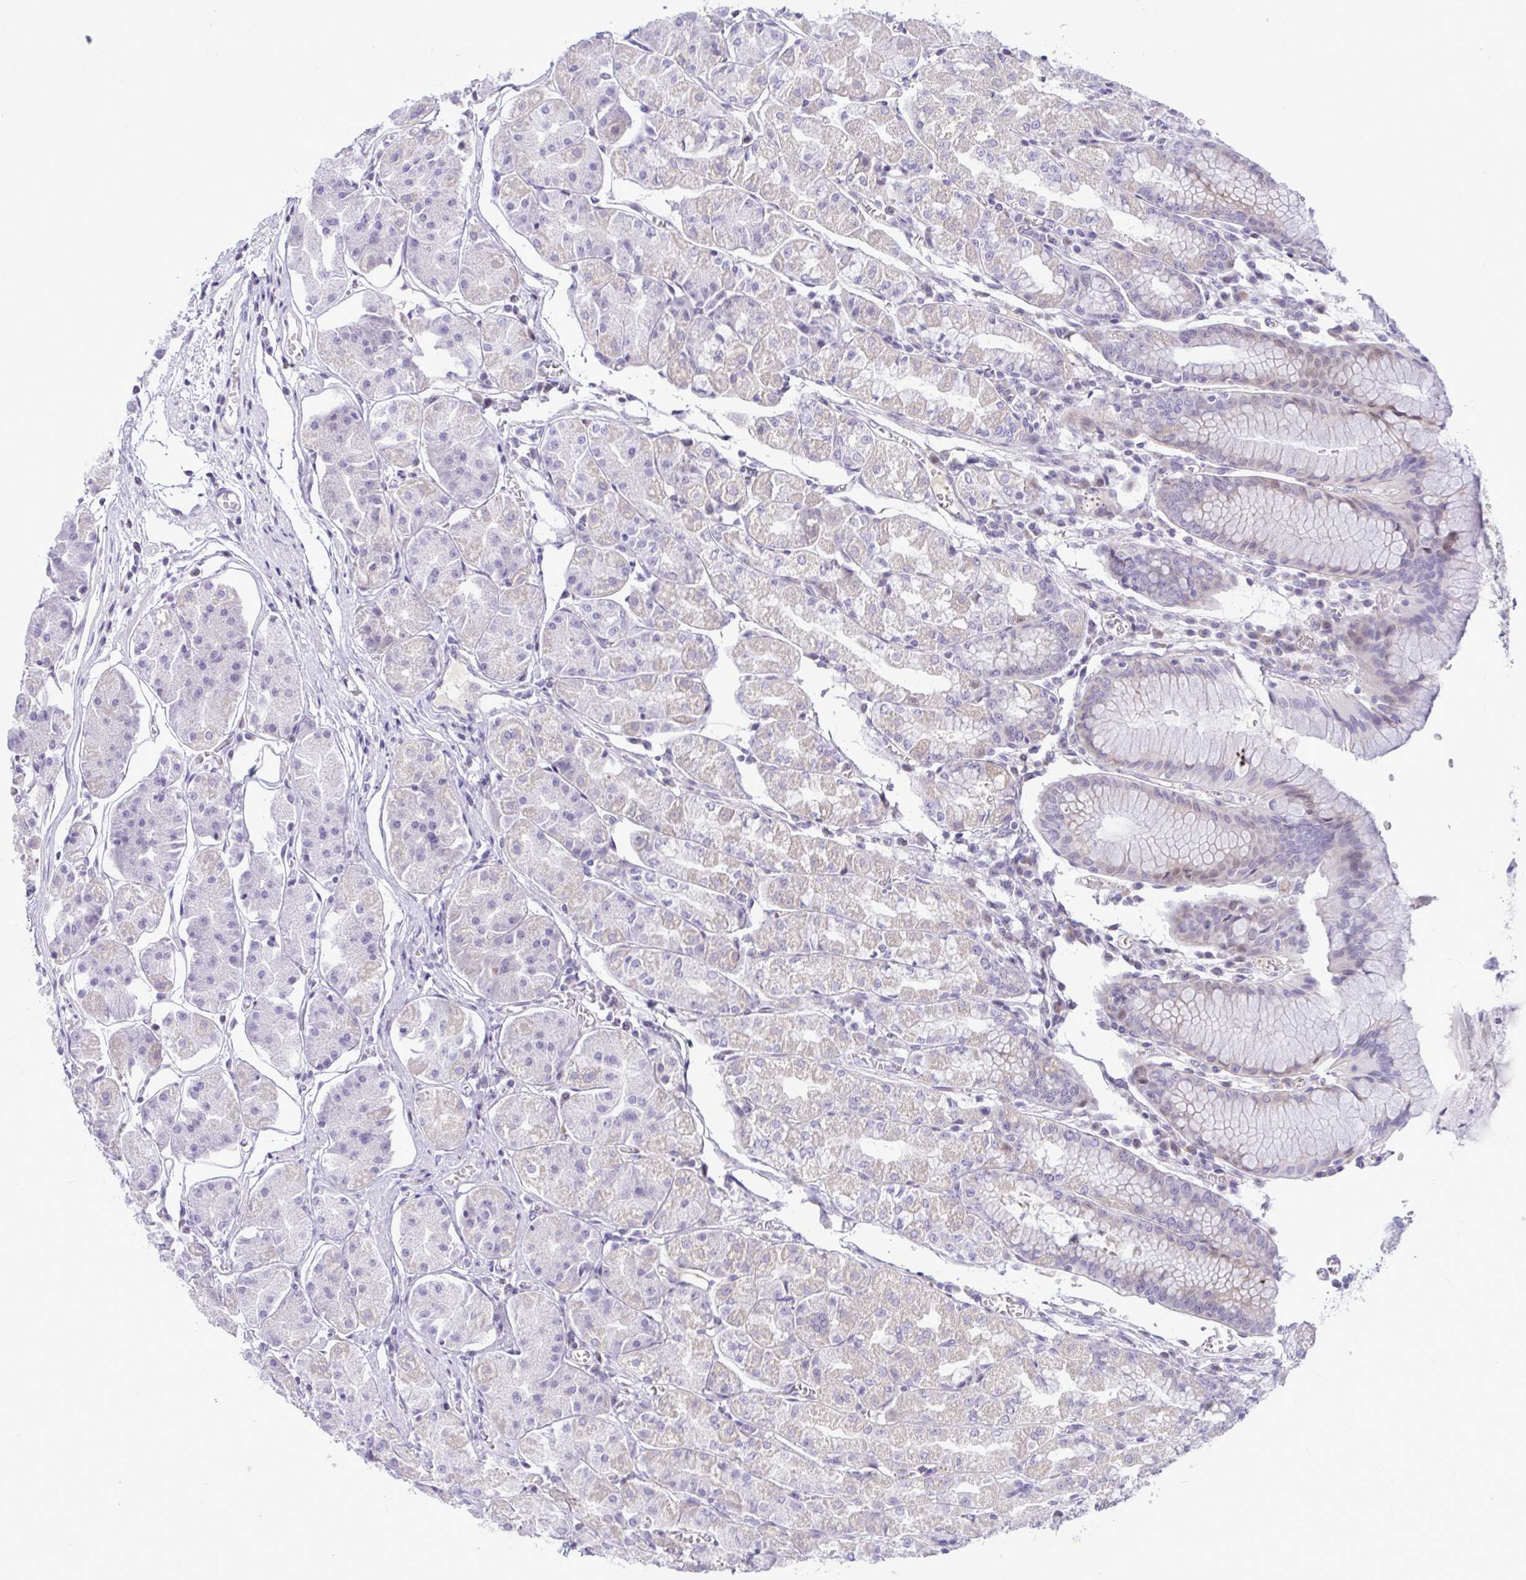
{"staining": {"intensity": "strong", "quantity": "<25%", "location": "cytoplasmic/membranous"}, "tissue": "stomach", "cell_type": "Glandular cells", "image_type": "normal", "snomed": [{"axis": "morphology", "description": "Normal tissue, NOS"}, {"axis": "topography", "description": "Stomach"}], "caption": "A brown stain shows strong cytoplasmic/membranous staining of a protein in glandular cells of benign human stomach.", "gene": "EPOP", "patient": {"sex": "male", "age": 55}}